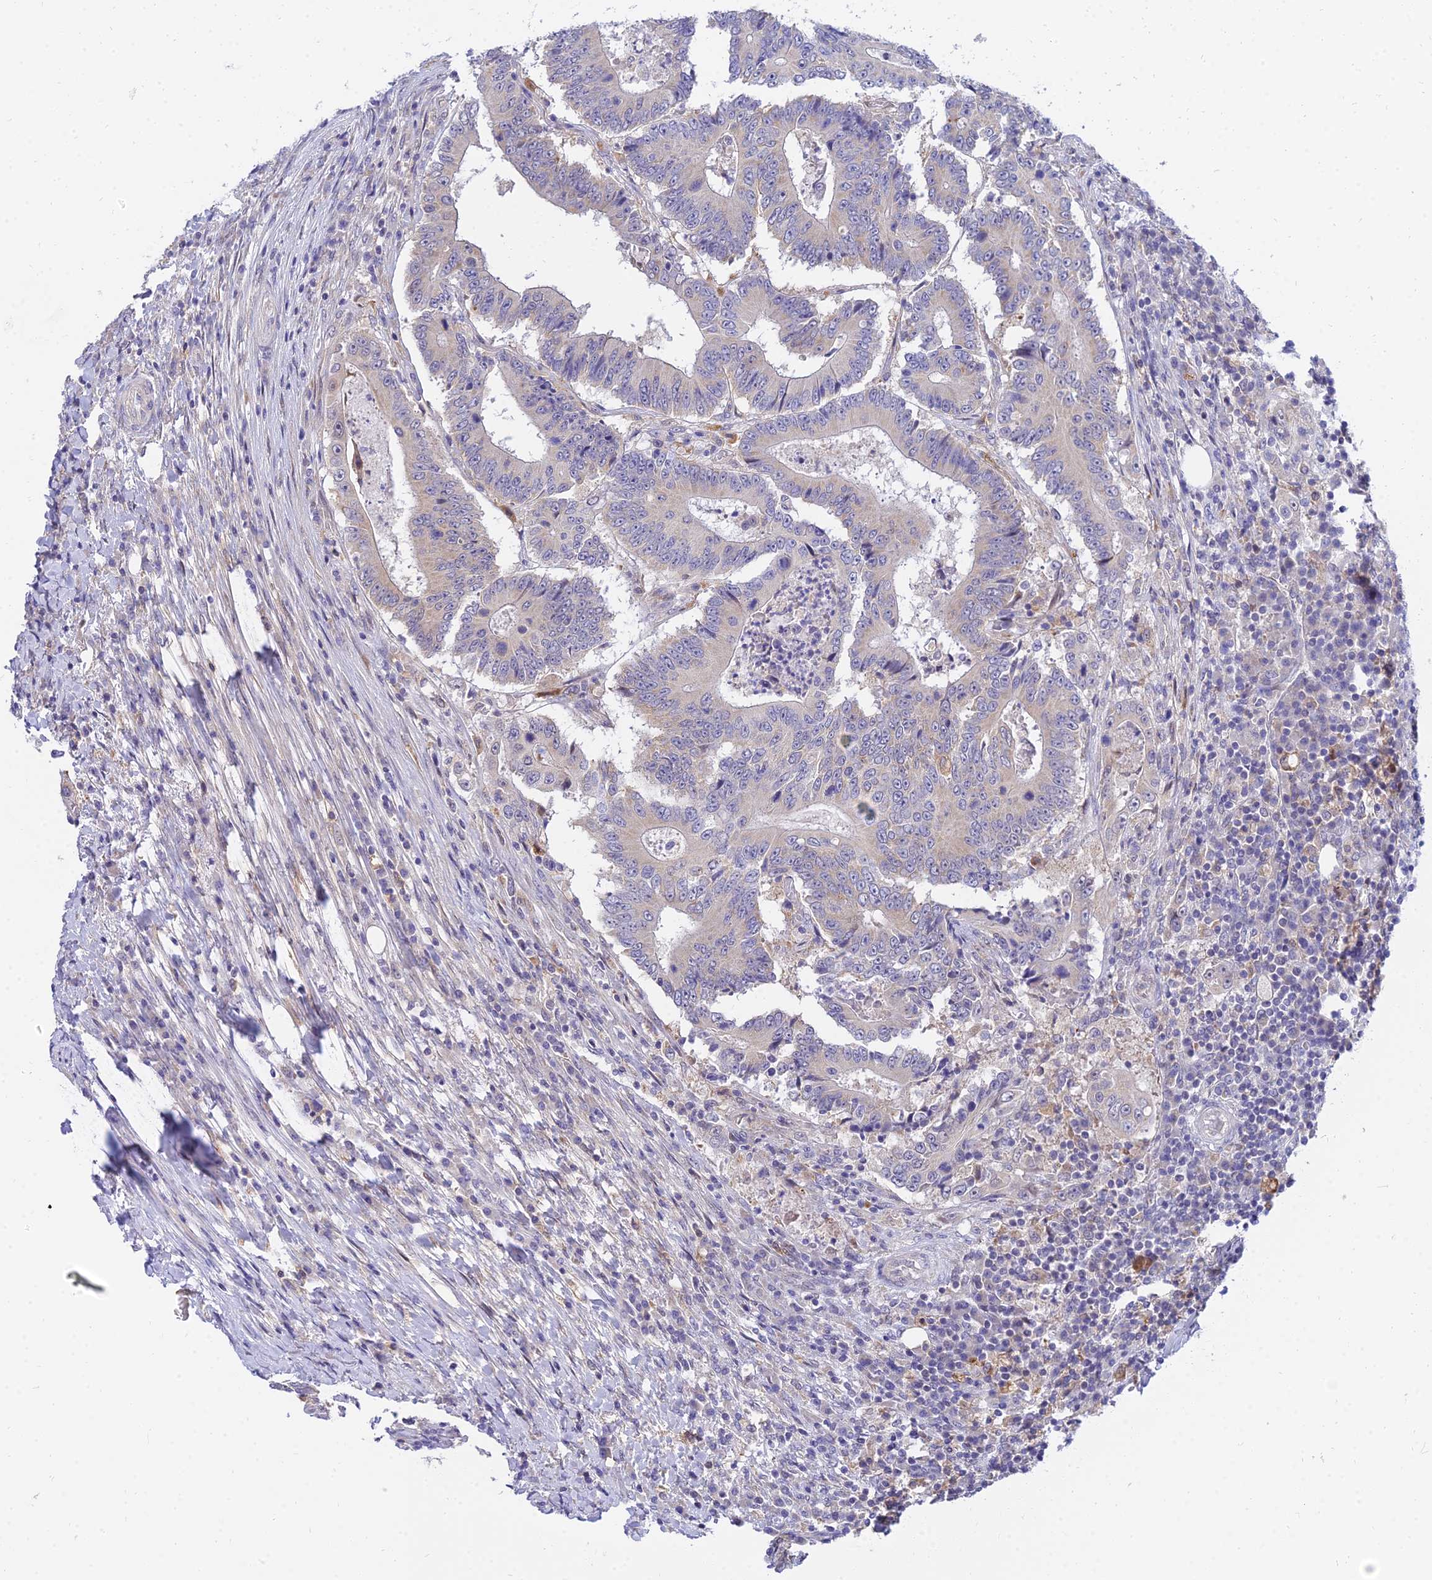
{"staining": {"intensity": "negative", "quantity": "none", "location": "none"}, "tissue": "colorectal cancer", "cell_type": "Tumor cells", "image_type": "cancer", "snomed": [{"axis": "morphology", "description": "Adenocarcinoma, NOS"}, {"axis": "topography", "description": "Colon"}], "caption": "An image of adenocarcinoma (colorectal) stained for a protein demonstrates no brown staining in tumor cells.", "gene": "ARL8B", "patient": {"sex": "male", "age": 83}}